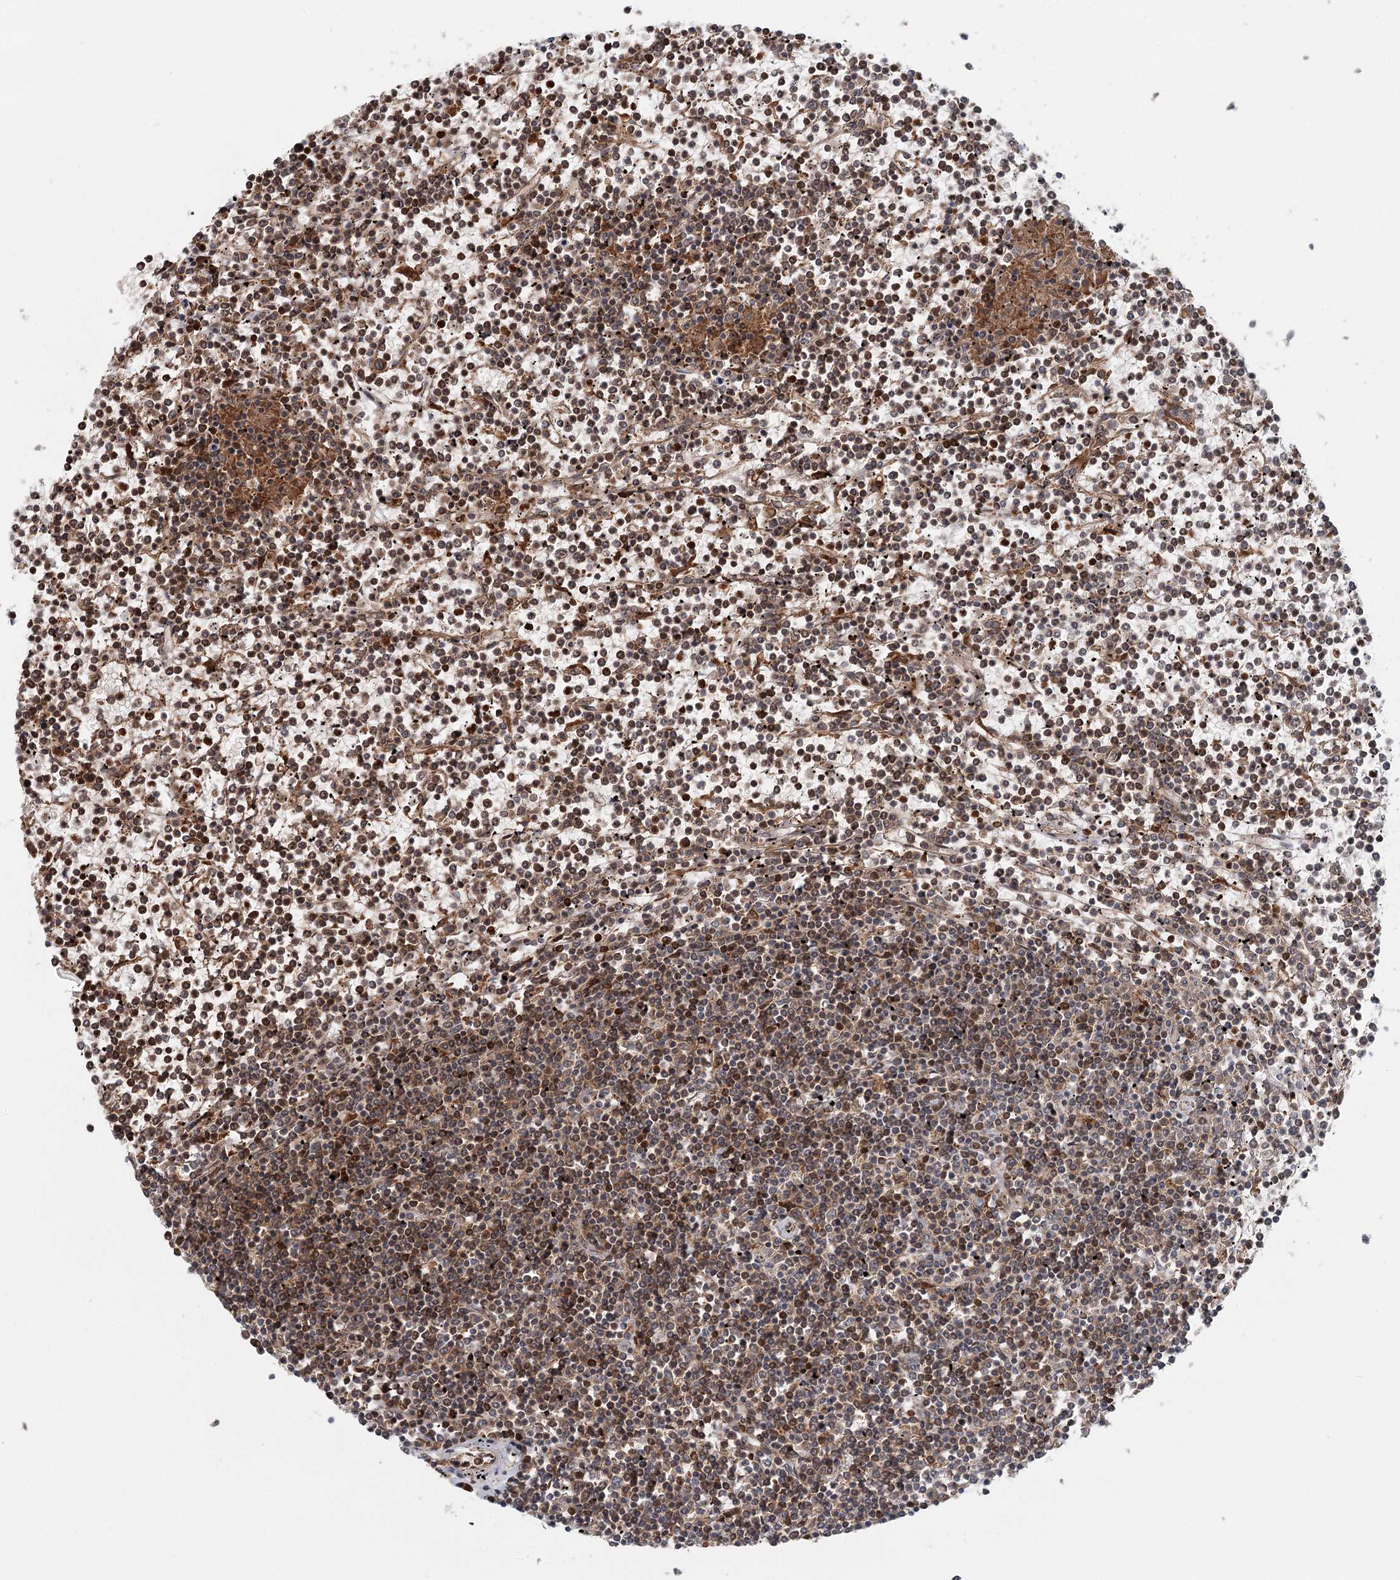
{"staining": {"intensity": "moderate", "quantity": "25%-75%", "location": "cytoplasmic/membranous"}, "tissue": "lymphoma", "cell_type": "Tumor cells", "image_type": "cancer", "snomed": [{"axis": "morphology", "description": "Malignant lymphoma, non-Hodgkin's type, Low grade"}, {"axis": "topography", "description": "Spleen"}], "caption": "Immunohistochemical staining of human lymphoma shows medium levels of moderate cytoplasmic/membranous protein staining in about 25%-75% of tumor cells.", "gene": "ADK", "patient": {"sex": "female", "age": 19}}